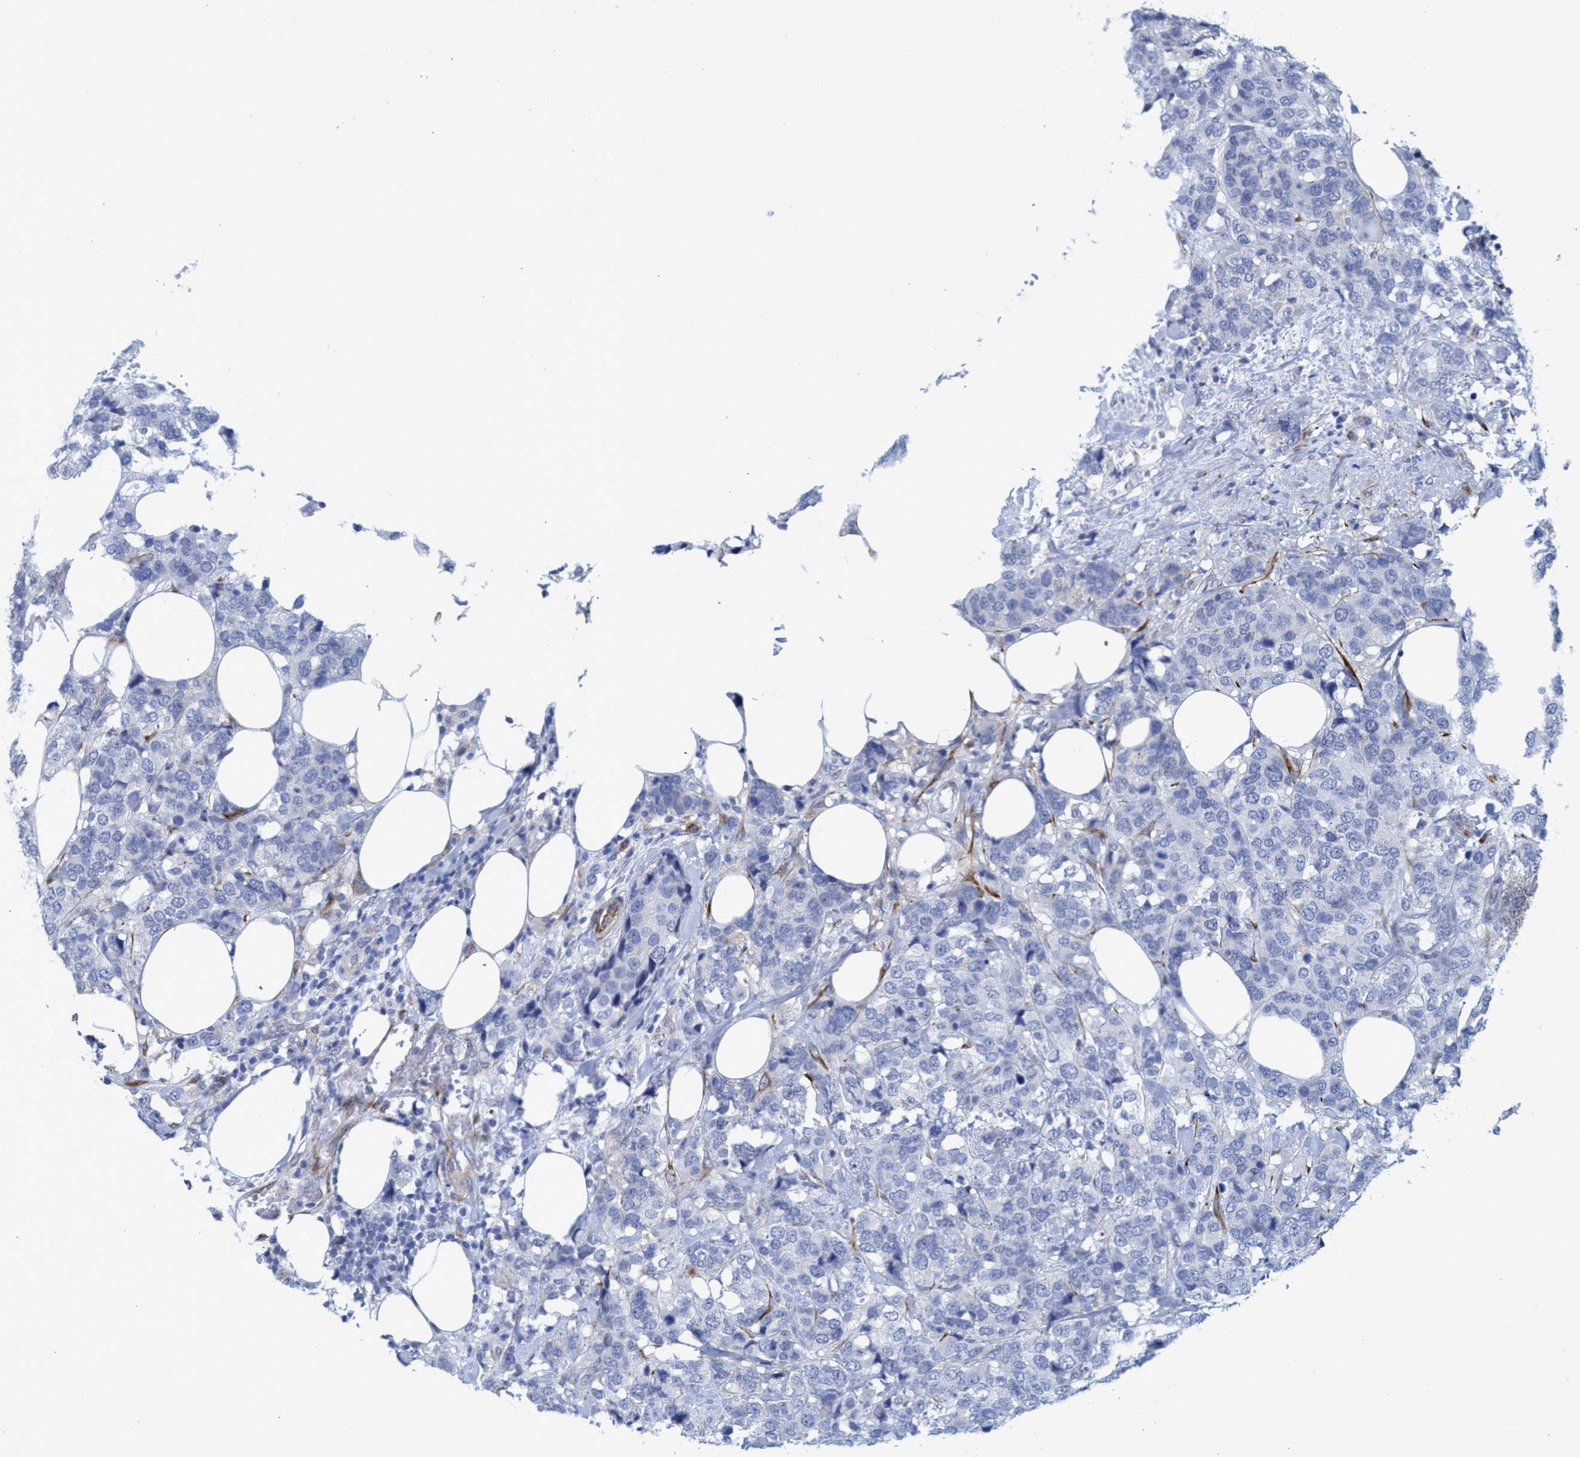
{"staining": {"intensity": "negative", "quantity": "none", "location": "none"}, "tissue": "breast cancer", "cell_type": "Tumor cells", "image_type": "cancer", "snomed": [{"axis": "morphology", "description": "Lobular carcinoma"}, {"axis": "topography", "description": "Breast"}], "caption": "This is an immunohistochemistry photomicrograph of breast cancer (lobular carcinoma). There is no staining in tumor cells.", "gene": "SLC43A2", "patient": {"sex": "female", "age": 59}}